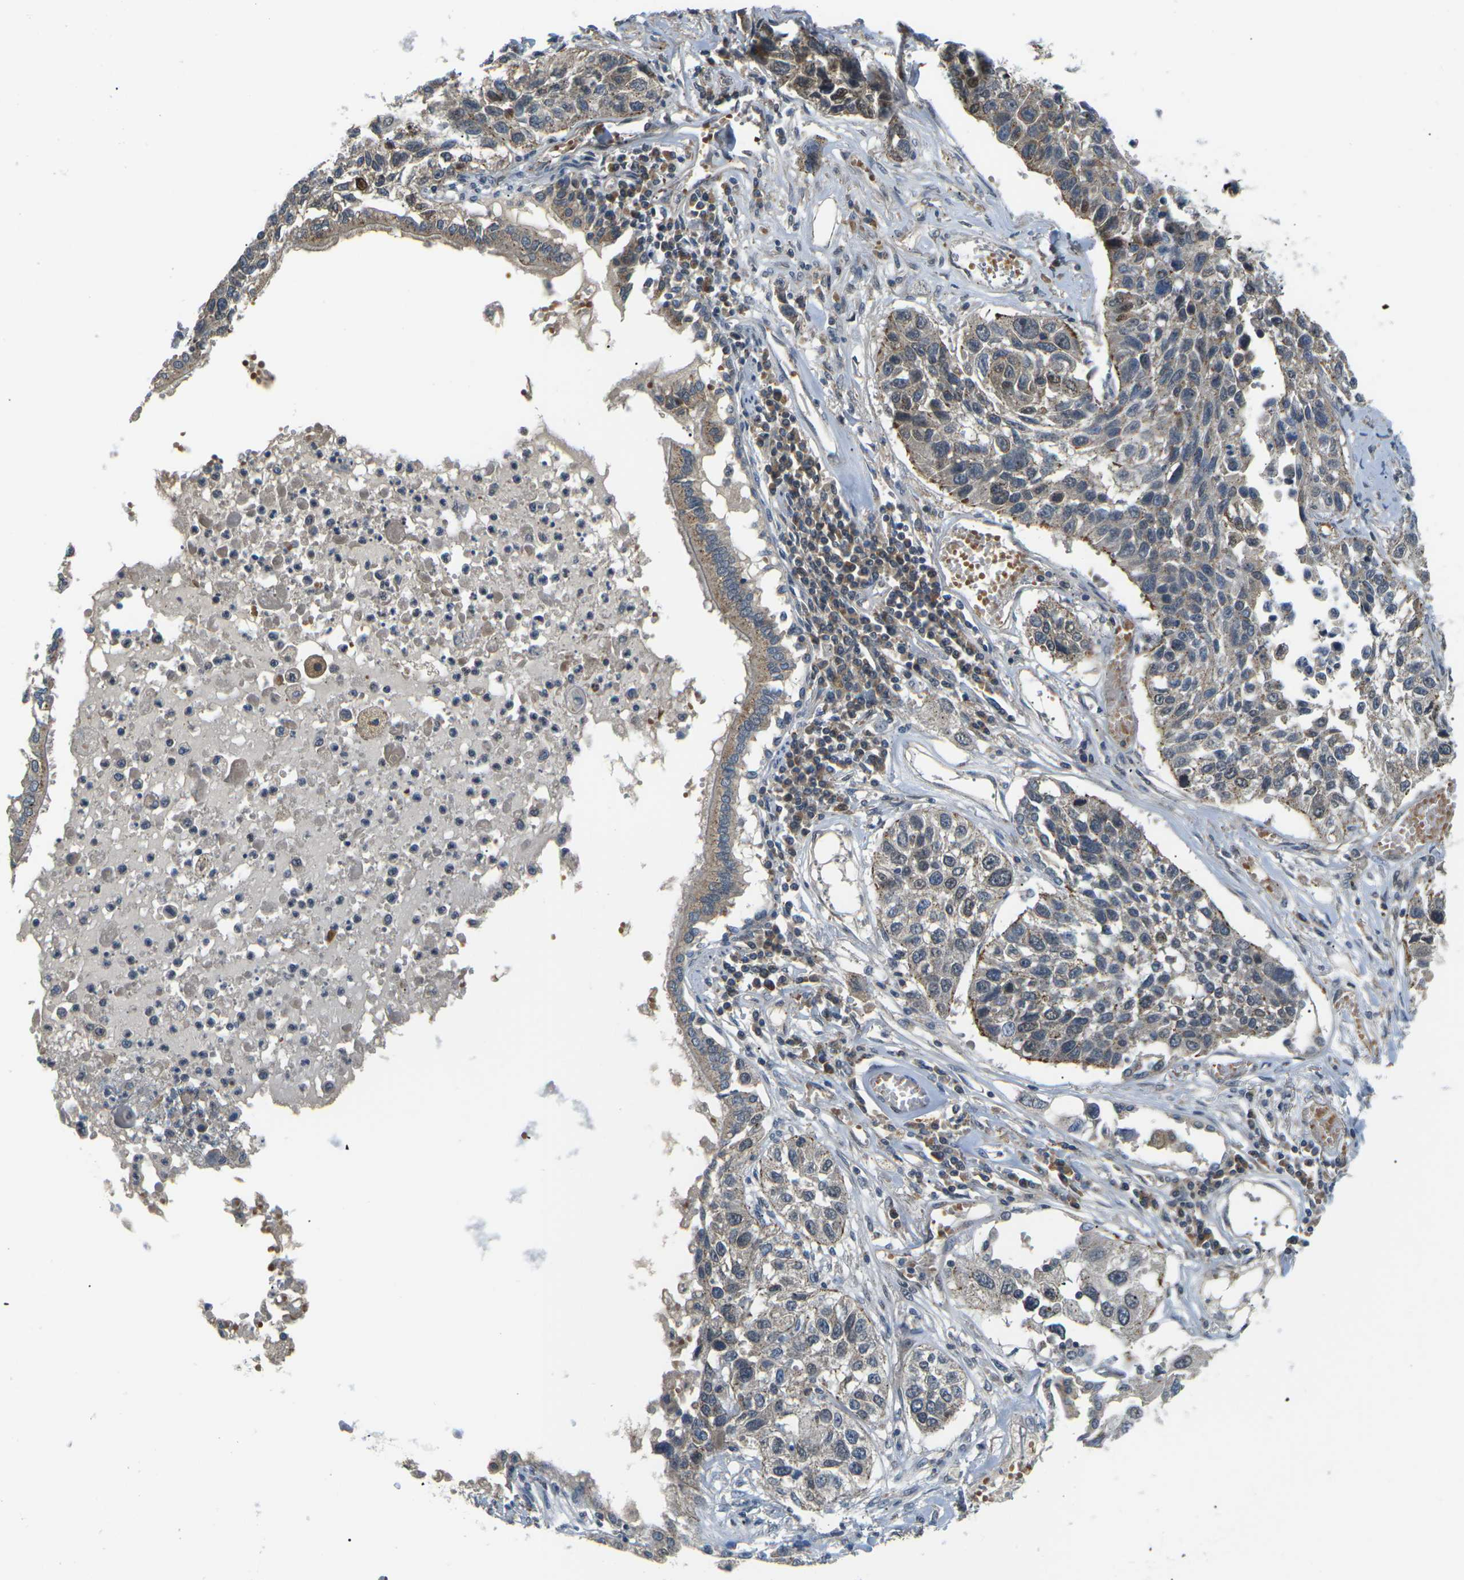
{"staining": {"intensity": "moderate", "quantity": "<25%", "location": "nuclear"}, "tissue": "lung cancer", "cell_type": "Tumor cells", "image_type": "cancer", "snomed": [{"axis": "morphology", "description": "Squamous cell carcinoma, NOS"}, {"axis": "topography", "description": "Lung"}], "caption": "Immunohistochemistry histopathology image of lung squamous cell carcinoma stained for a protein (brown), which demonstrates low levels of moderate nuclear positivity in approximately <25% of tumor cells.", "gene": "ERBB4", "patient": {"sex": "male", "age": 71}}